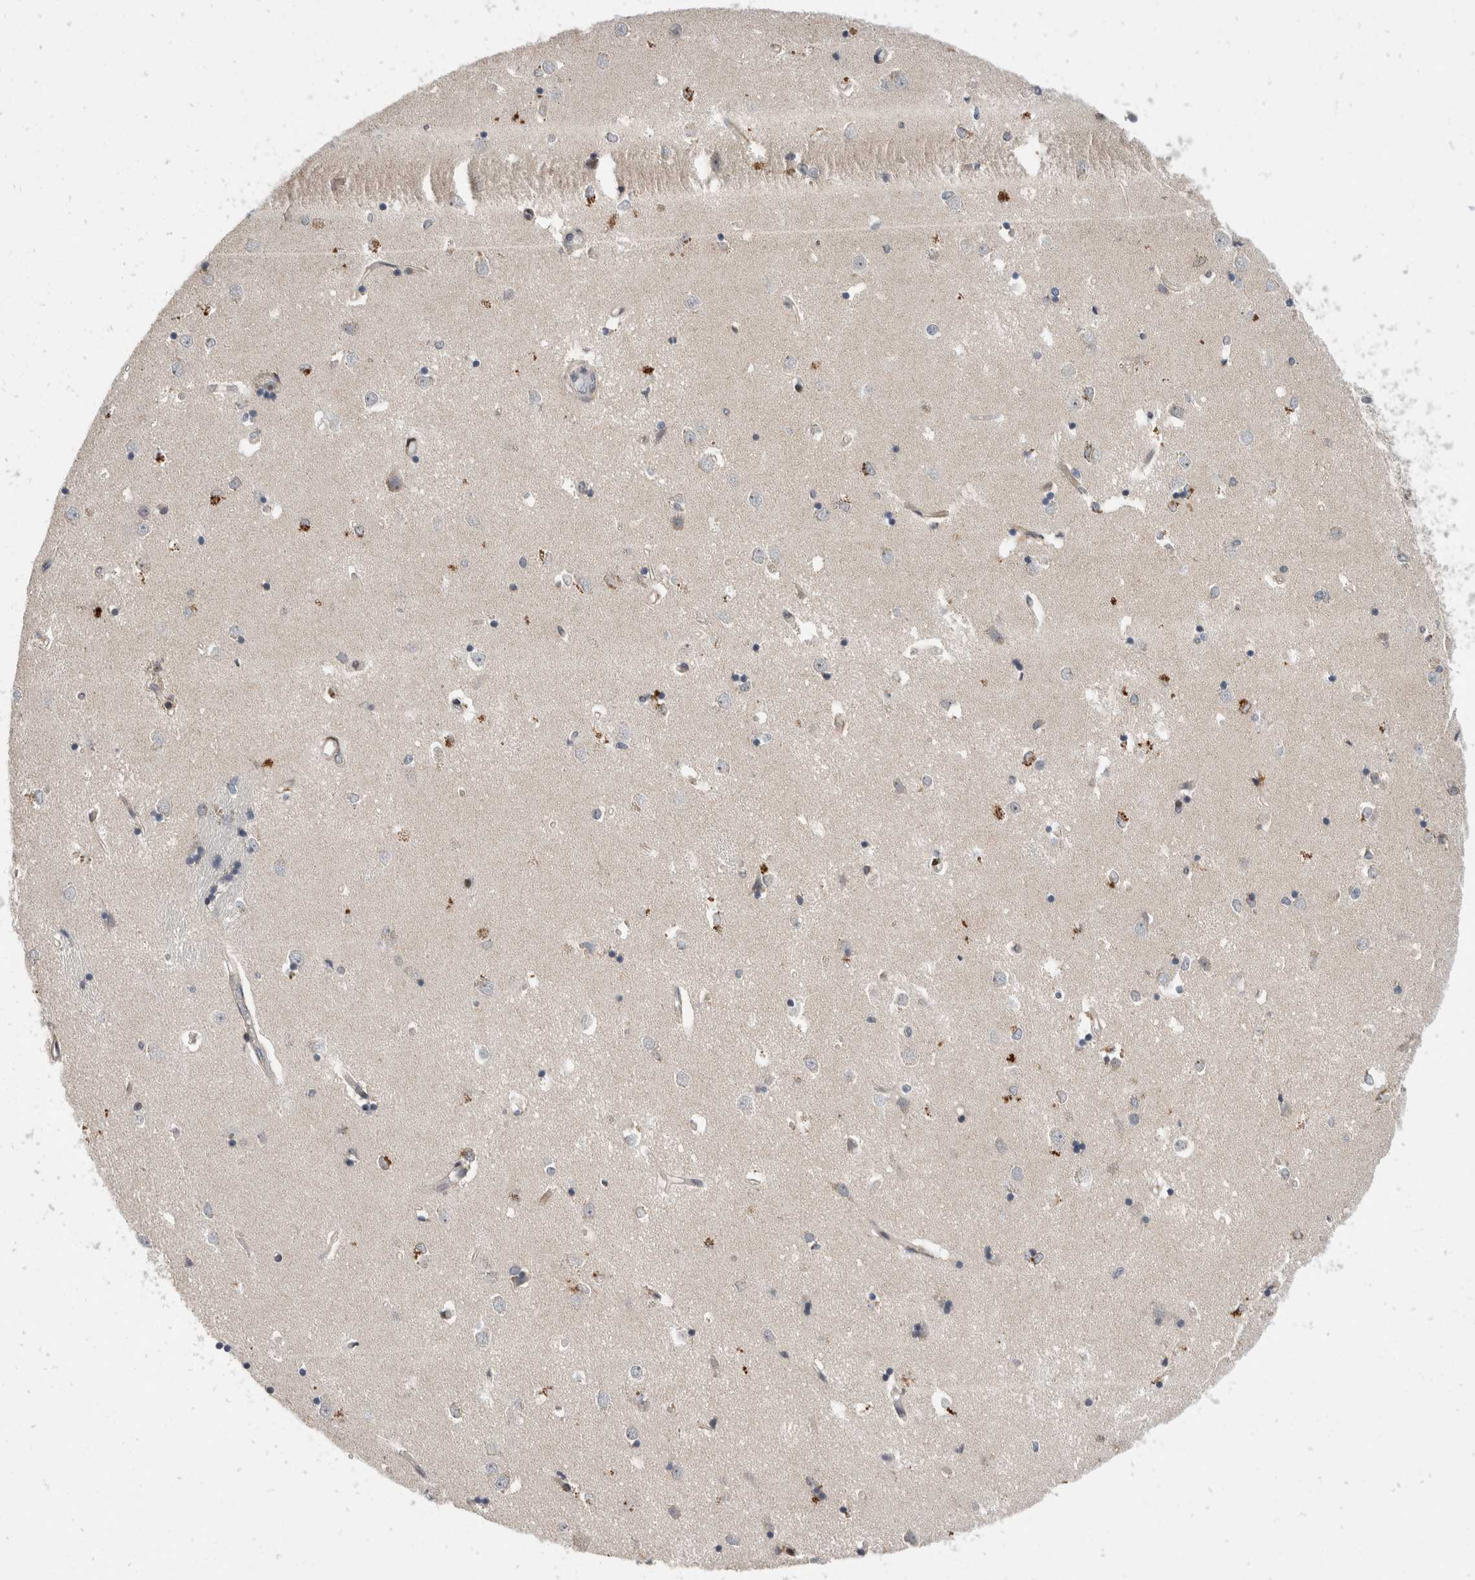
{"staining": {"intensity": "moderate", "quantity": "<25%", "location": "cytoplasmic/membranous"}, "tissue": "caudate", "cell_type": "Glial cells", "image_type": "normal", "snomed": [{"axis": "morphology", "description": "Normal tissue, NOS"}, {"axis": "topography", "description": "Lateral ventricle wall"}], "caption": "The photomicrograph shows immunohistochemical staining of unremarkable caudate. There is moderate cytoplasmic/membranous positivity is present in about <25% of glial cells.", "gene": "ZNF703", "patient": {"sex": "male", "age": 45}}